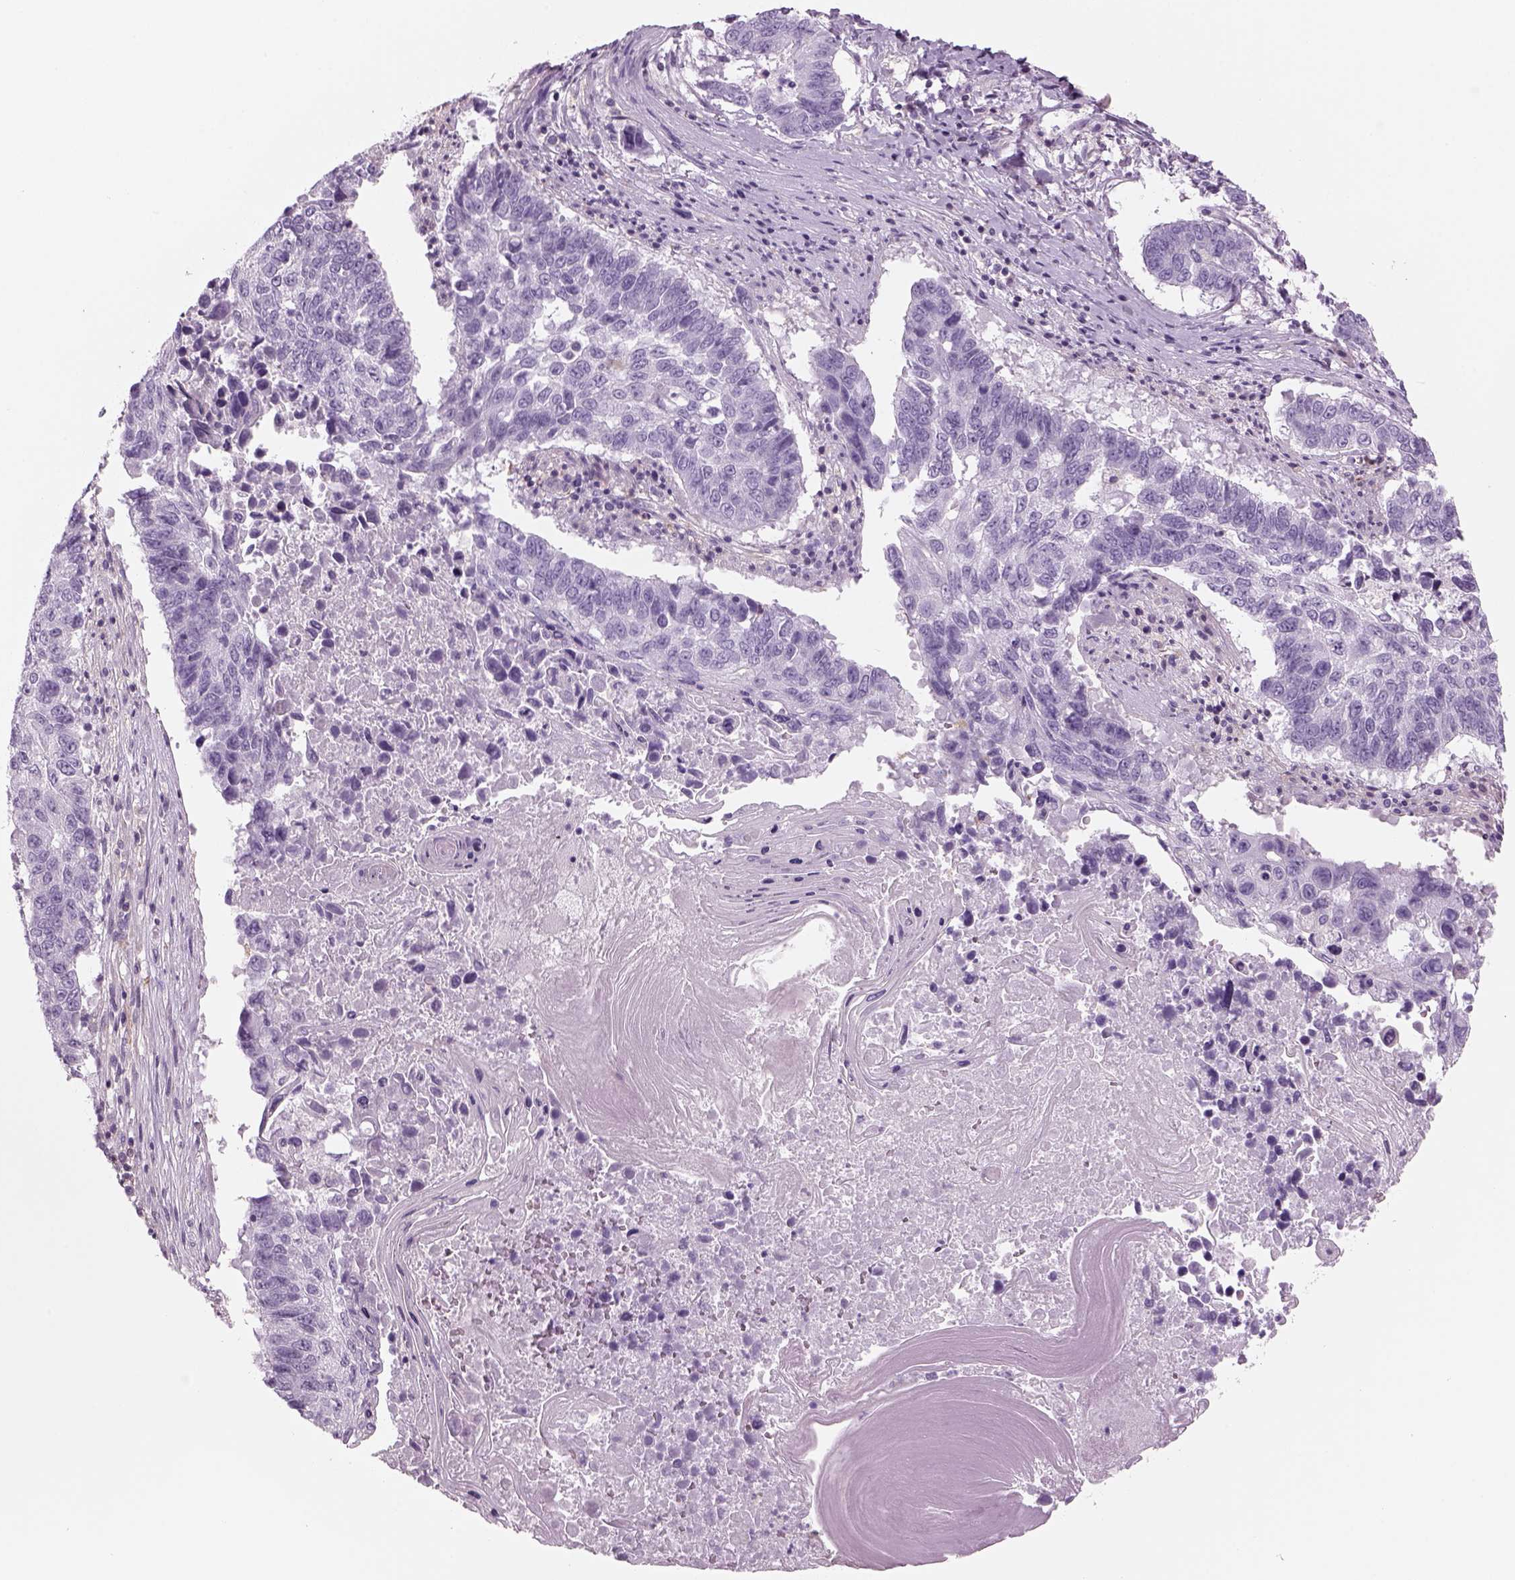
{"staining": {"intensity": "negative", "quantity": "none", "location": "none"}, "tissue": "lung cancer", "cell_type": "Tumor cells", "image_type": "cancer", "snomed": [{"axis": "morphology", "description": "Squamous cell carcinoma, NOS"}, {"axis": "topography", "description": "Lung"}], "caption": "Immunohistochemical staining of human lung squamous cell carcinoma shows no significant positivity in tumor cells.", "gene": "SLC1A7", "patient": {"sex": "male", "age": 73}}